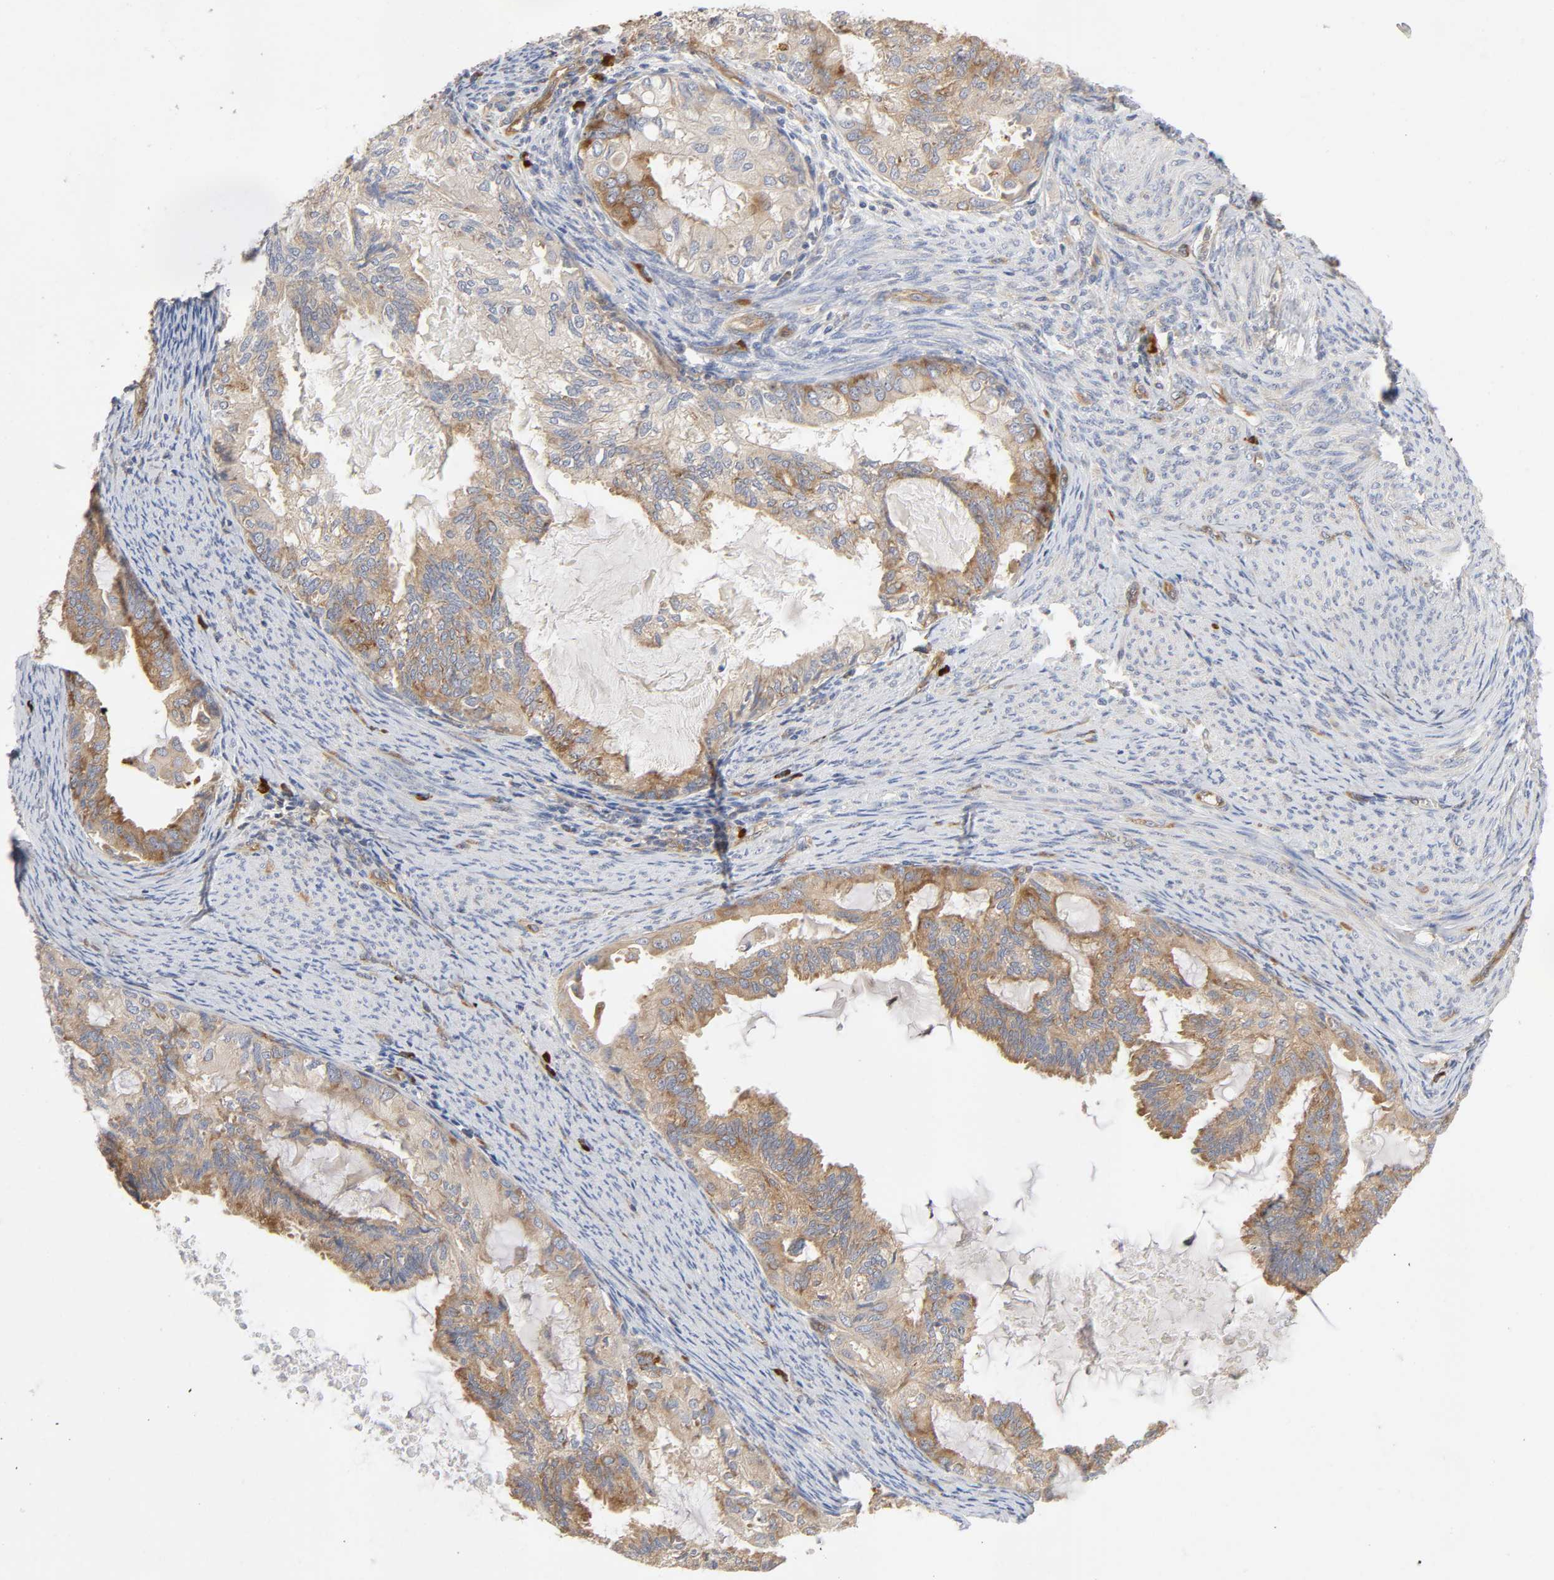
{"staining": {"intensity": "moderate", "quantity": ">75%", "location": "cytoplasmic/membranous"}, "tissue": "cervical cancer", "cell_type": "Tumor cells", "image_type": "cancer", "snomed": [{"axis": "morphology", "description": "Normal tissue, NOS"}, {"axis": "morphology", "description": "Adenocarcinoma, NOS"}, {"axis": "topography", "description": "Cervix"}, {"axis": "topography", "description": "Endometrium"}], "caption": "Tumor cells display medium levels of moderate cytoplasmic/membranous staining in approximately >75% of cells in human cervical cancer.", "gene": "SCHIP1", "patient": {"sex": "female", "age": 86}}